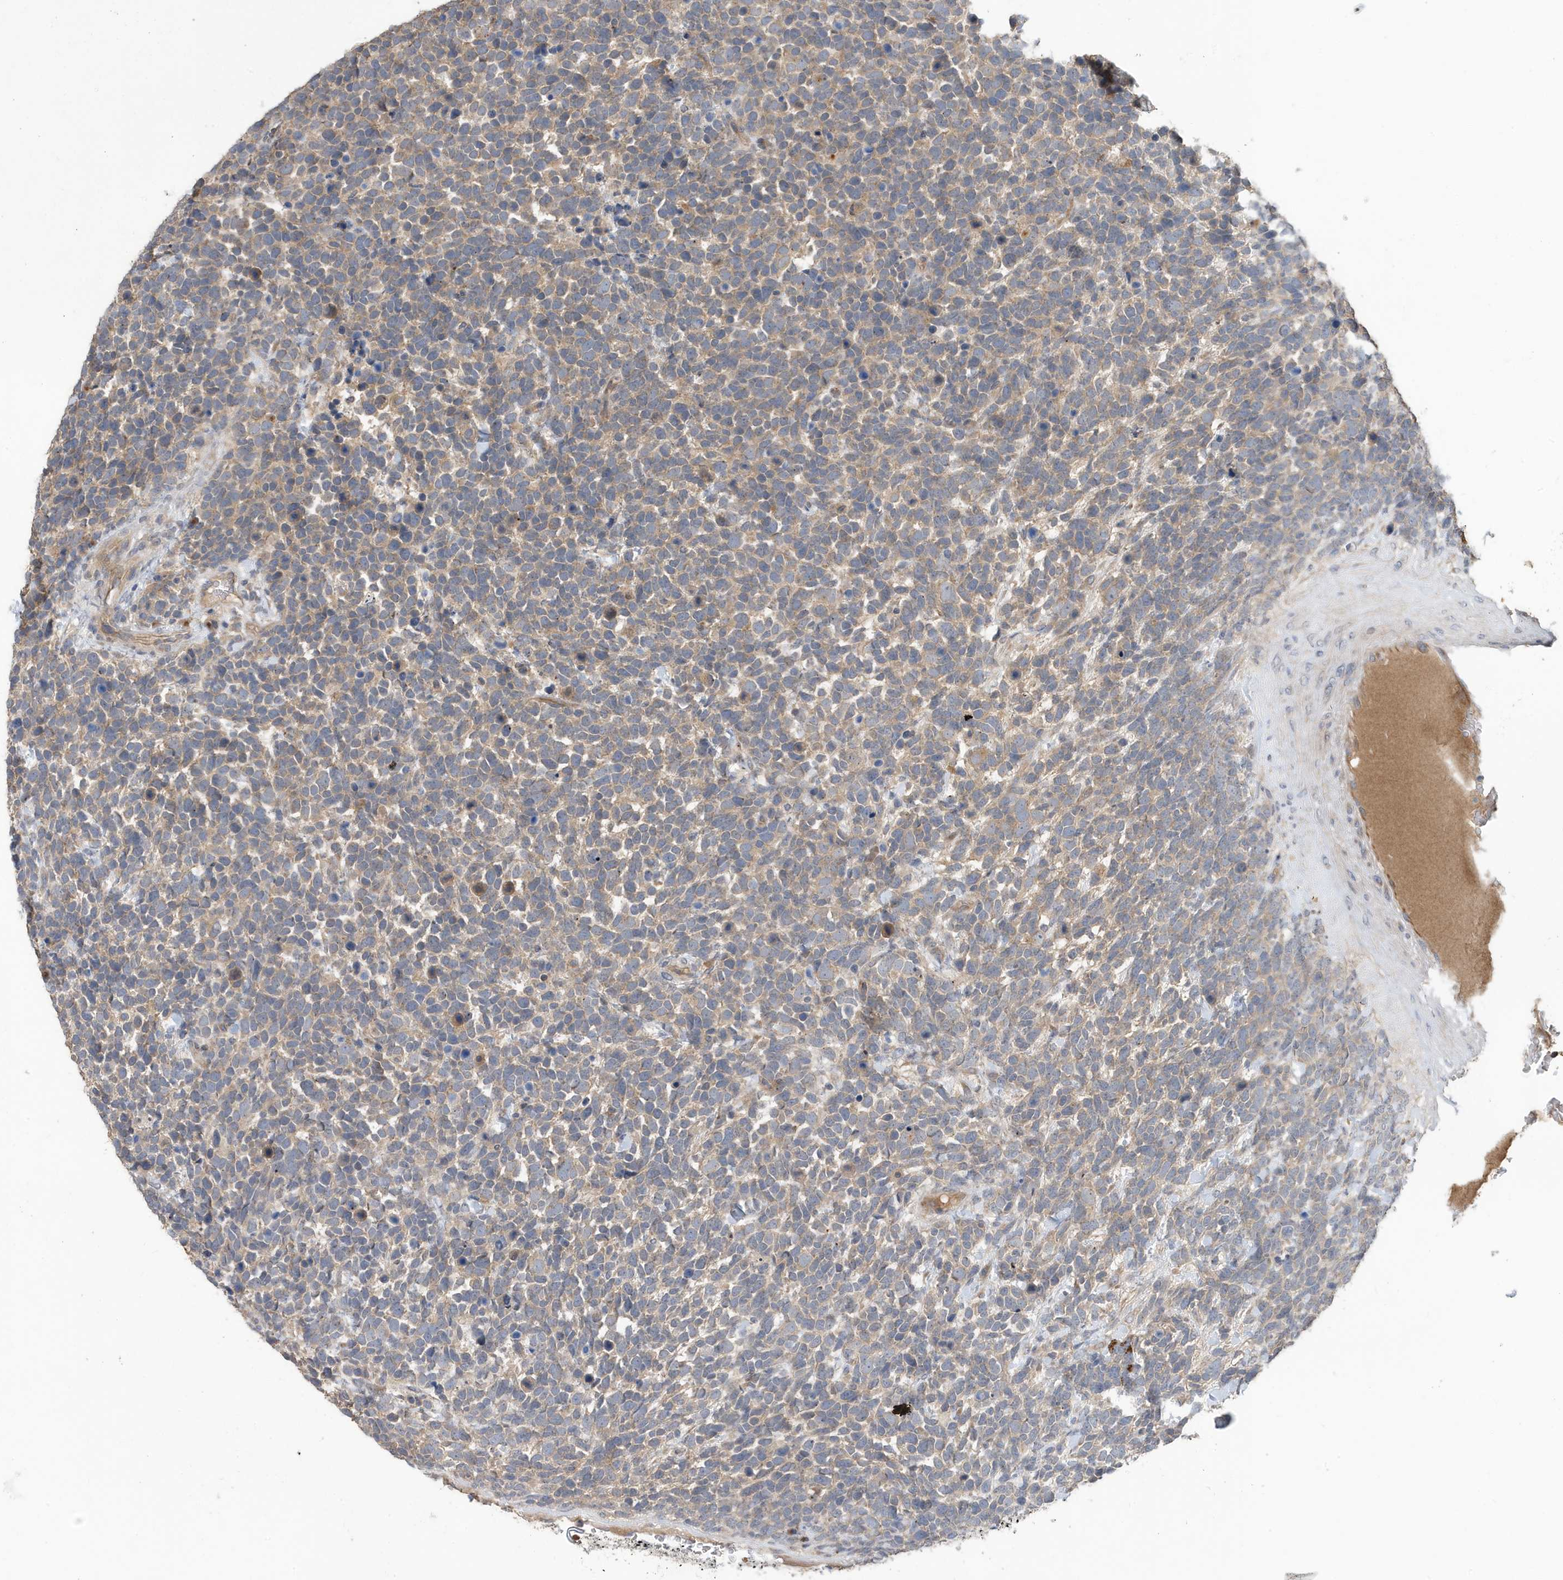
{"staining": {"intensity": "weak", "quantity": "25%-75%", "location": "cytoplasmic/membranous"}, "tissue": "urothelial cancer", "cell_type": "Tumor cells", "image_type": "cancer", "snomed": [{"axis": "morphology", "description": "Urothelial carcinoma, High grade"}, {"axis": "topography", "description": "Urinary bladder"}], "caption": "A brown stain labels weak cytoplasmic/membranous staining of a protein in human urothelial cancer tumor cells. The staining was performed using DAB, with brown indicating positive protein expression. Nuclei are stained blue with hematoxylin.", "gene": "LAPTM4A", "patient": {"sex": "female", "age": 82}}